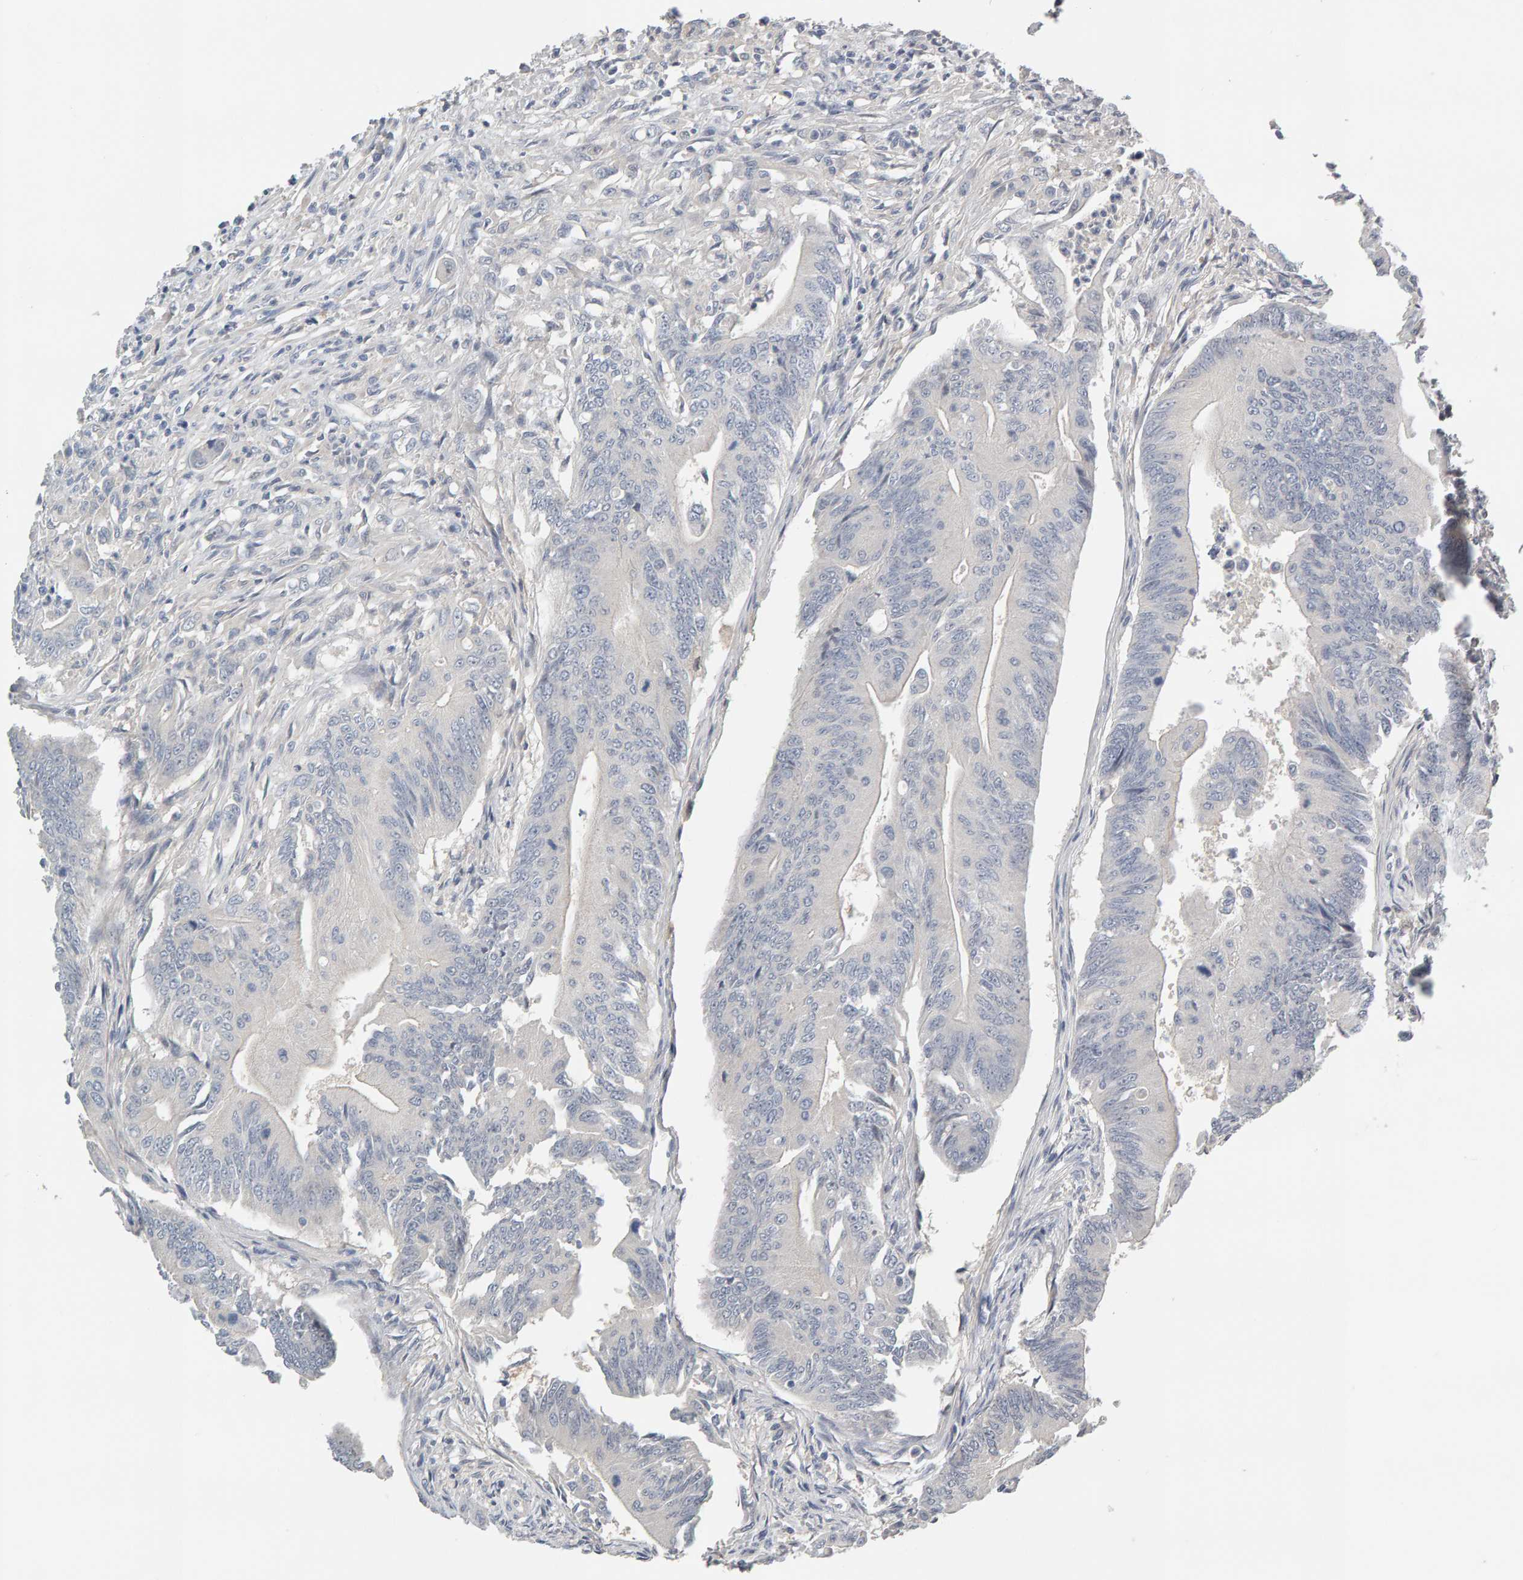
{"staining": {"intensity": "negative", "quantity": "none", "location": "none"}, "tissue": "colorectal cancer", "cell_type": "Tumor cells", "image_type": "cancer", "snomed": [{"axis": "morphology", "description": "Adenoma, NOS"}, {"axis": "morphology", "description": "Adenocarcinoma, NOS"}, {"axis": "topography", "description": "Colon"}], "caption": "IHC image of neoplastic tissue: human colorectal cancer stained with DAB displays no significant protein expression in tumor cells.", "gene": "GFUS", "patient": {"sex": "male", "age": 79}}